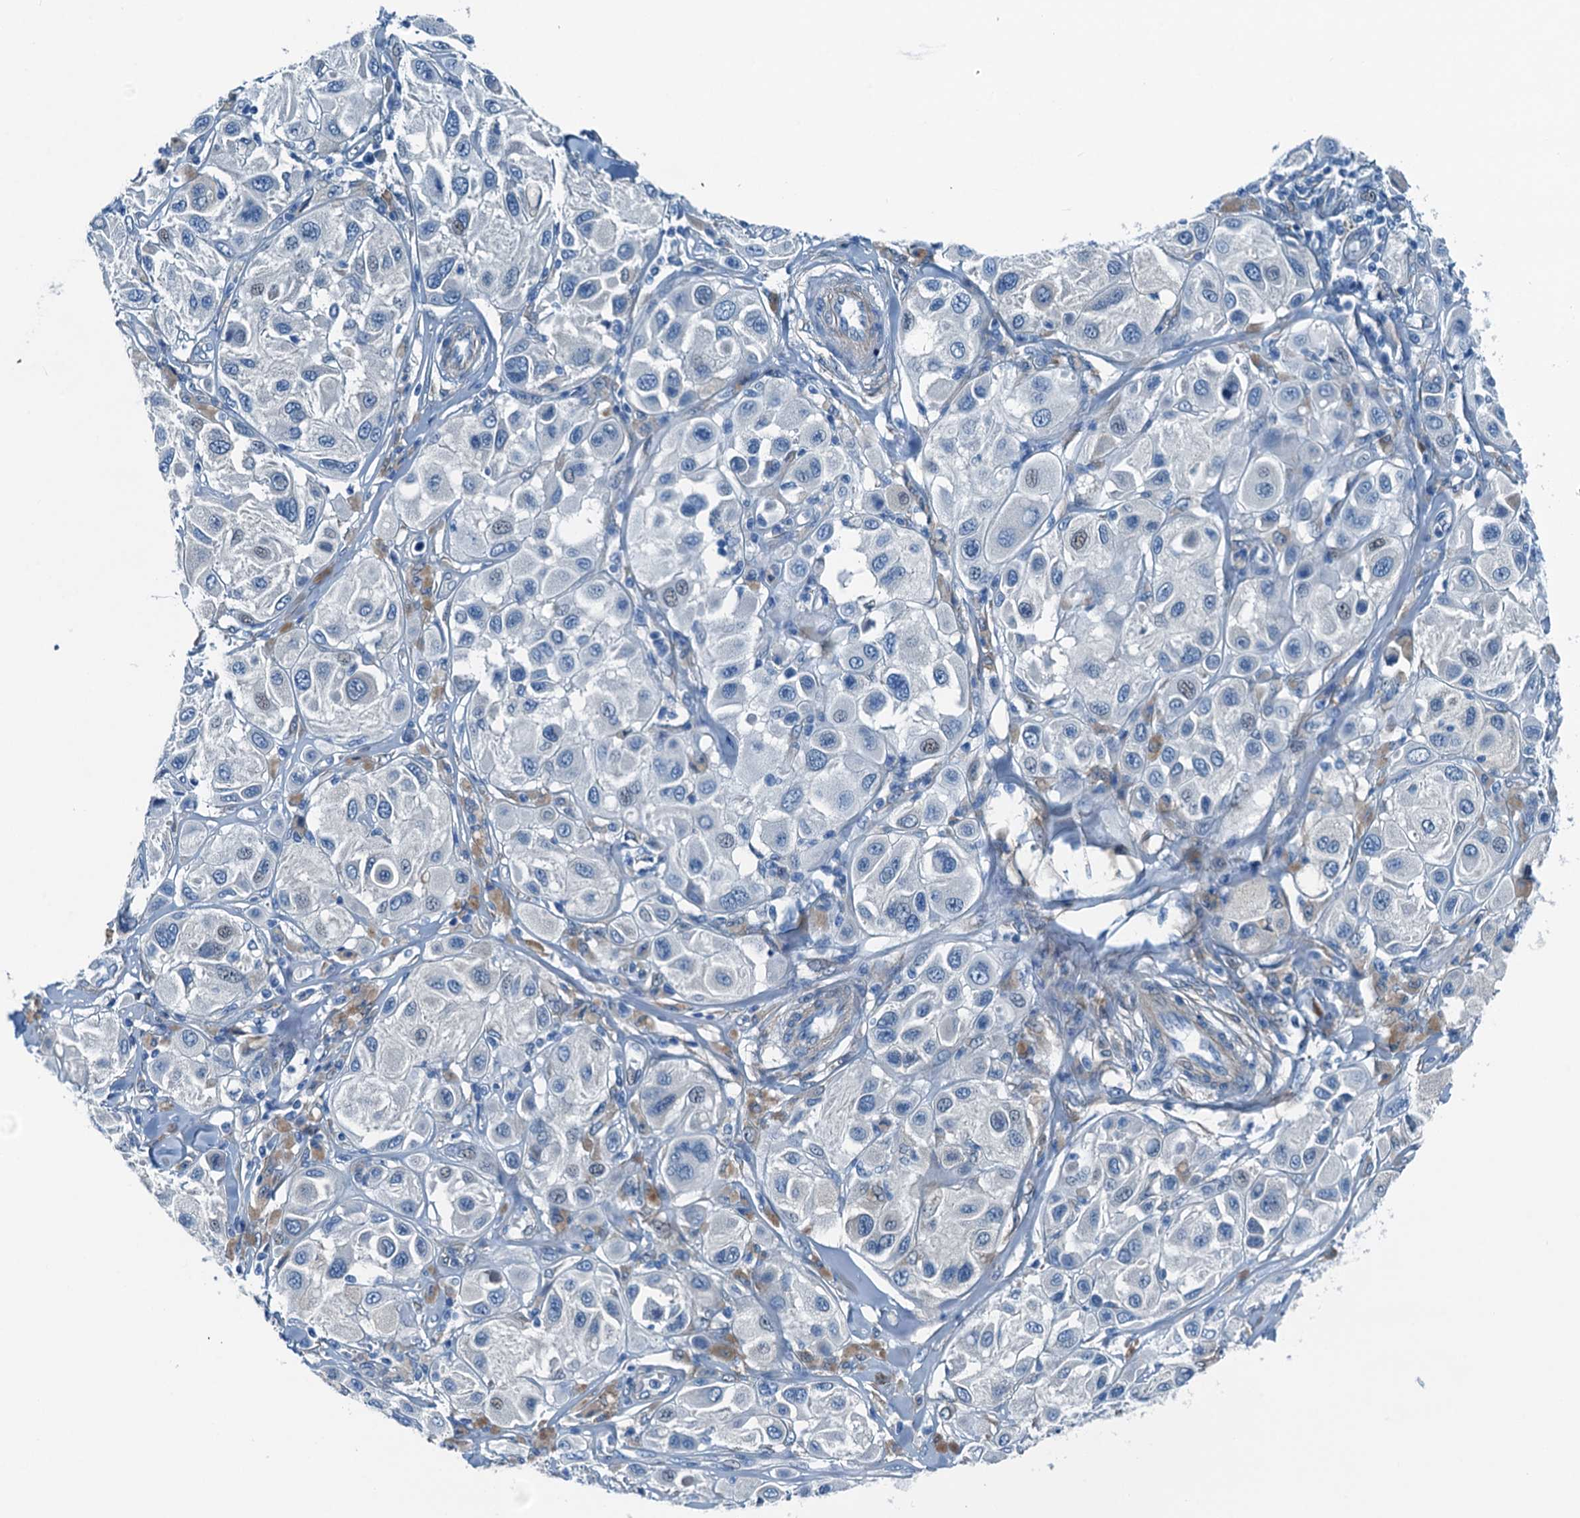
{"staining": {"intensity": "negative", "quantity": "none", "location": "none"}, "tissue": "melanoma", "cell_type": "Tumor cells", "image_type": "cancer", "snomed": [{"axis": "morphology", "description": "Malignant melanoma, Metastatic site"}, {"axis": "topography", "description": "Skin"}], "caption": "An IHC image of malignant melanoma (metastatic site) is shown. There is no staining in tumor cells of malignant melanoma (metastatic site).", "gene": "RAB3IL1", "patient": {"sex": "male", "age": 41}}